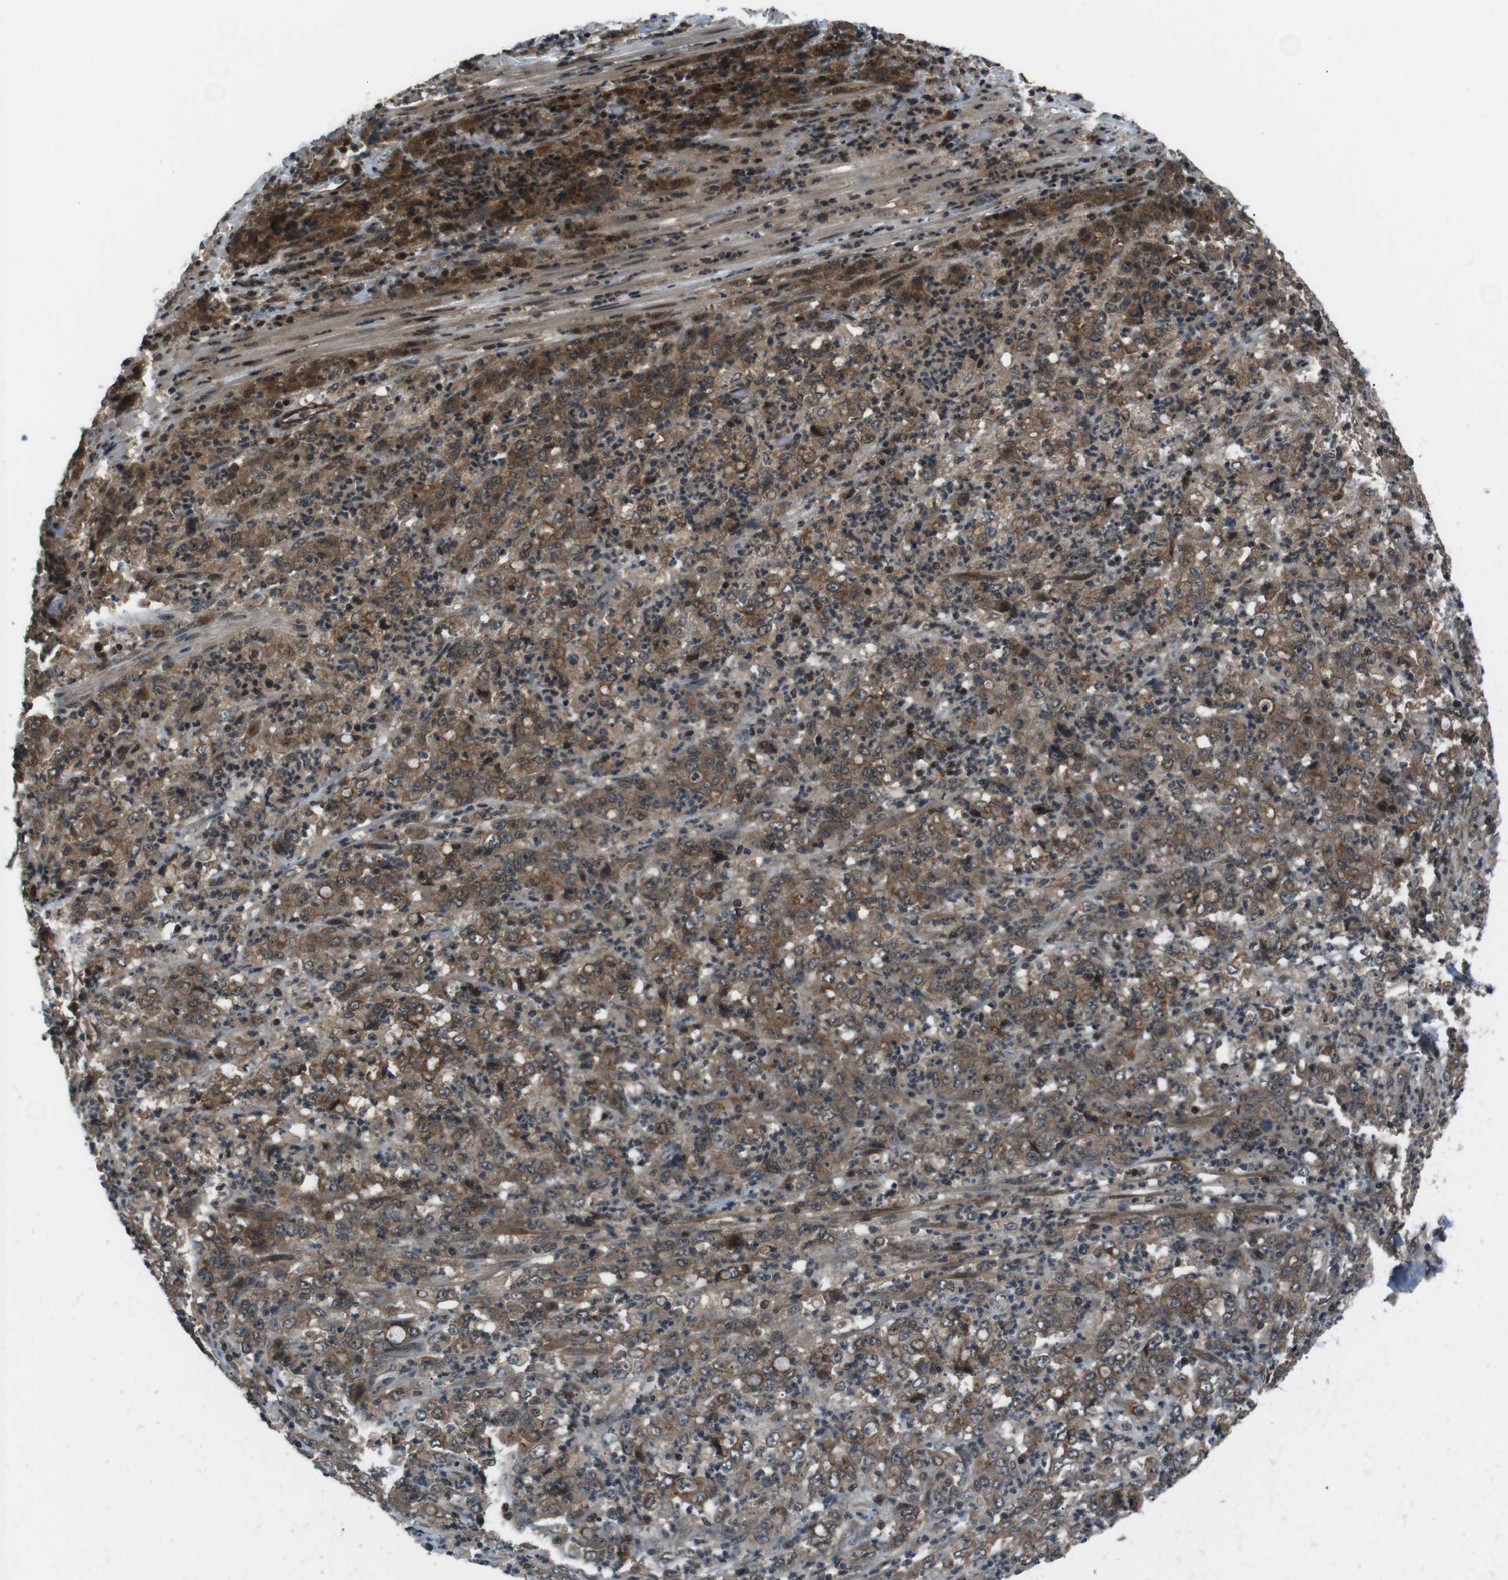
{"staining": {"intensity": "moderate", "quantity": ">75%", "location": "cytoplasmic/membranous,nuclear"}, "tissue": "stomach cancer", "cell_type": "Tumor cells", "image_type": "cancer", "snomed": [{"axis": "morphology", "description": "Adenocarcinoma, NOS"}, {"axis": "topography", "description": "Stomach, lower"}], "caption": "Tumor cells demonstrate medium levels of moderate cytoplasmic/membranous and nuclear staining in approximately >75% of cells in stomach cancer (adenocarcinoma). Using DAB (3,3'-diaminobenzidine) (brown) and hematoxylin (blue) stains, captured at high magnification using brightfield microscopy.", "gene": "TIAM2", "patient": {"sex": "female", "age": 71}}